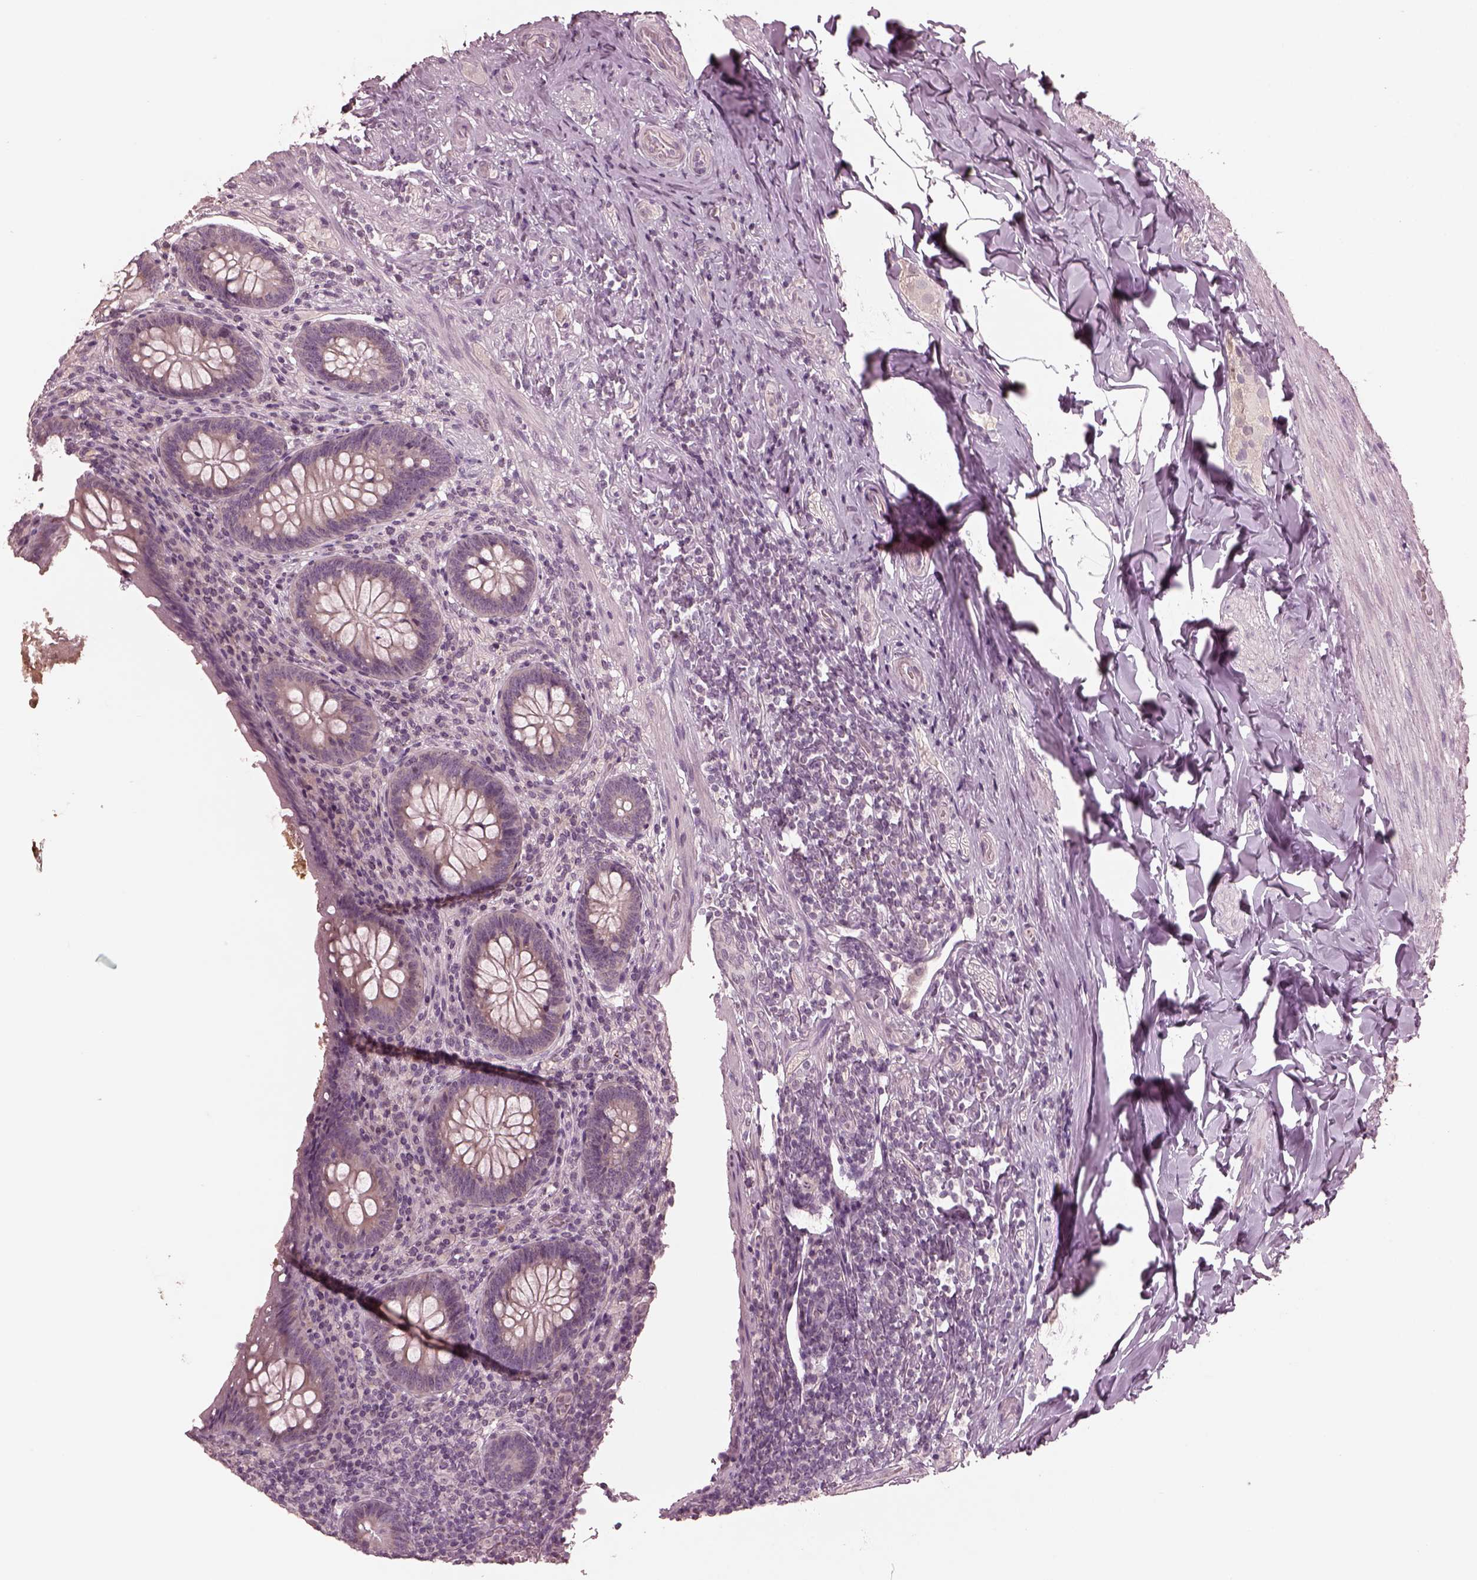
{"staining": {"intensity": "weak", "quantity": "<25%", "location": "cytoplasmic/membranous"}, "tissue": "appendix", "cell_type": "Glandular cells", "image_type": "normal", "snomed": [{"axis": "morphology", "description": "Normal tissue, NOS"}, {"axis": "topography", "description": "Appendix"}], "caption": "An immunohistochemistry image of benign appendix is shown. There is no staining in glandular cells of appendix. The staining is performed using DAB (3,3'-diaminobenzidine) brown chromogen with nuclei counter-stained in using hematoxylin.", "gene": "RGS7", "patient": {"sex": "male", "age": 47}}